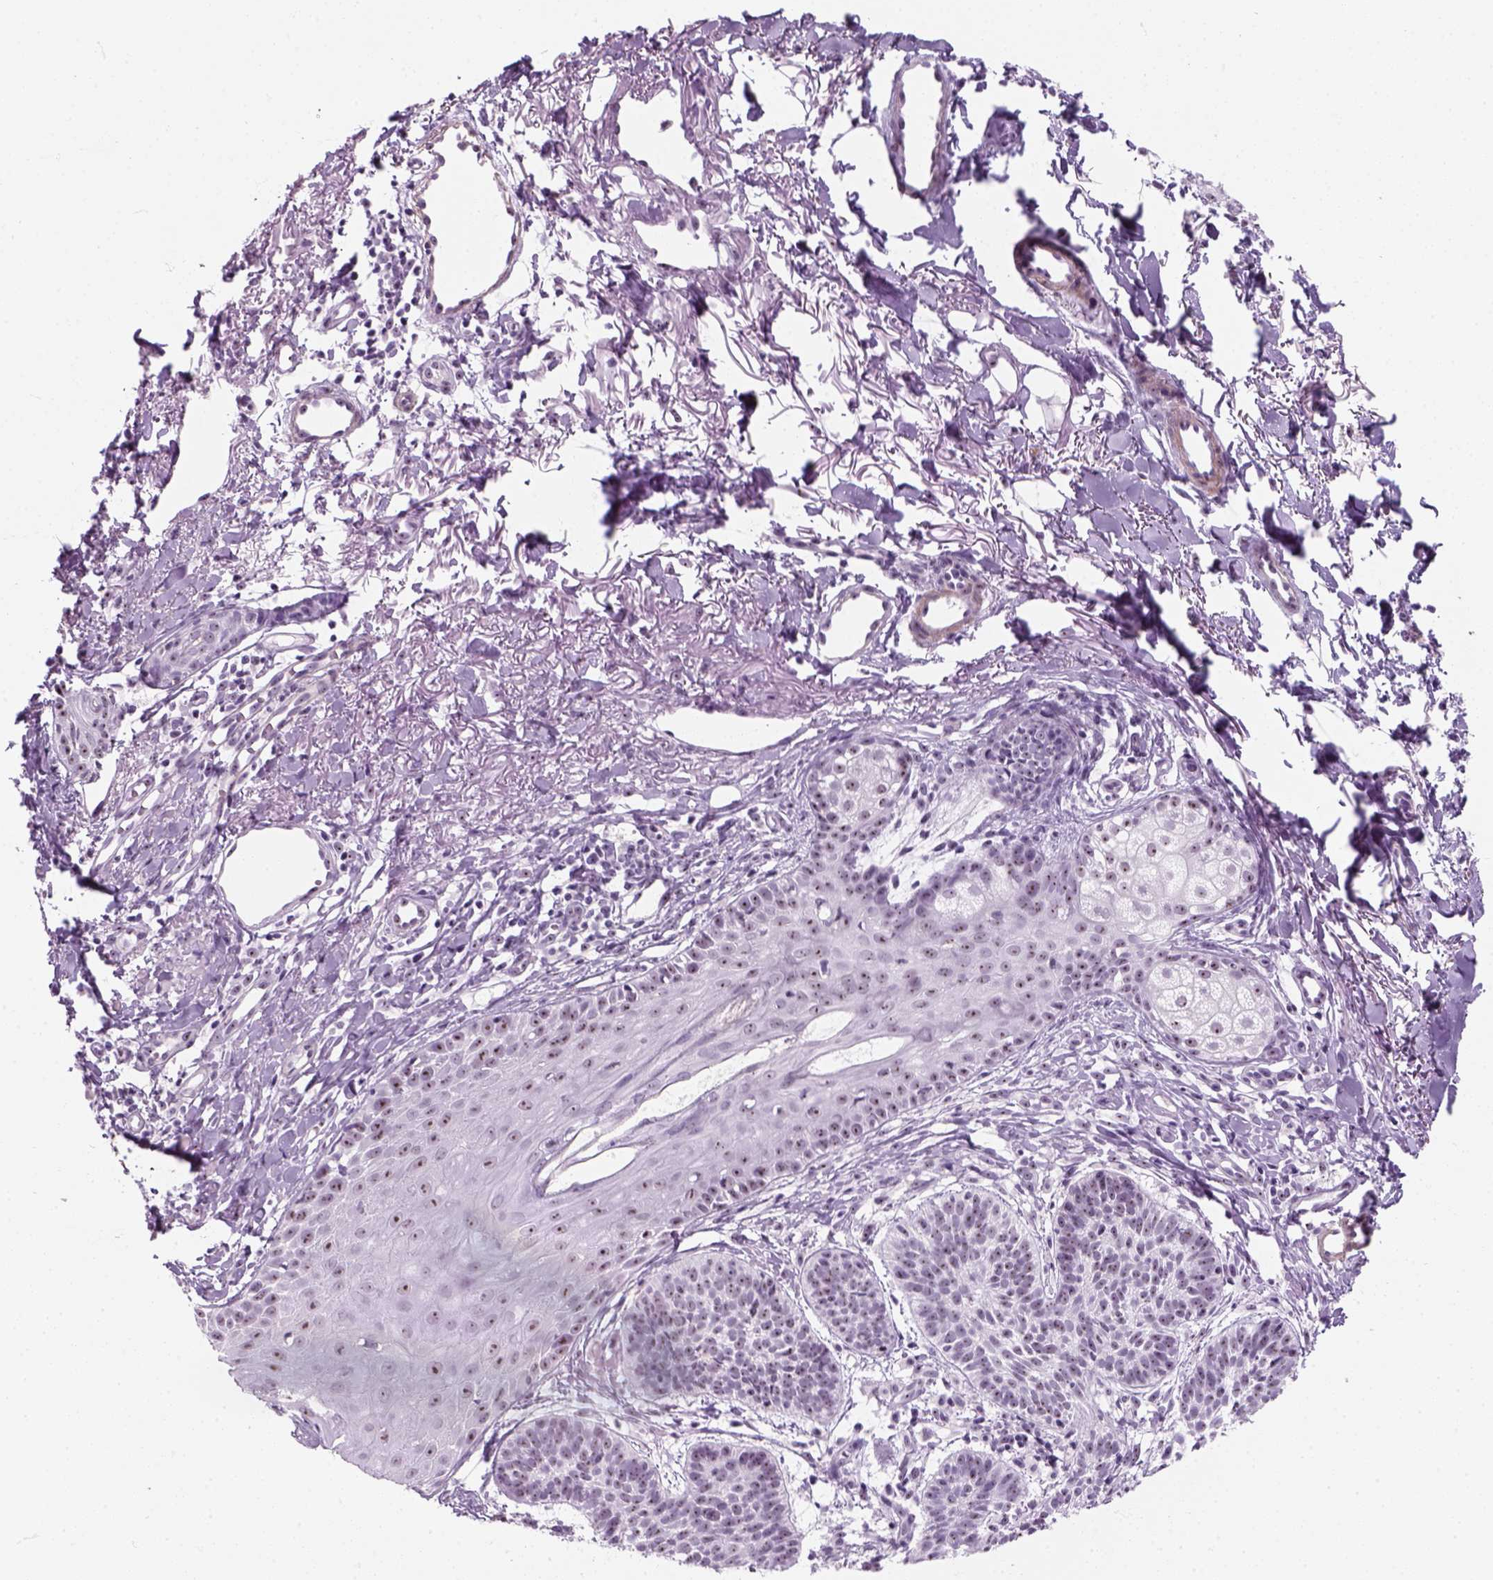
{"staining": {"intensity": "moderate", "quantity": ">75%", "location": "nuclear"}, "tissue": "skin cancer", "cell_type": "Tumor cells", "image_type": "cancer", "snomed": [{"axis": "morphology", "description": "Basal cell carcinoma"}, {"axis": "topography", "description": "Skin"}], "caption": "An immunohistochemistry photomicrograph of tumor tissue is shown. Protein staining in brown highlights moderate nuclear positivity in skin cancer within tumor cells. (DAB (3,3'-diaminobenzidine) = brown stain, brightfield microscopy at high magnification).", "gene": "ZNF865", "patient": {"sex": "male", "age": 72}}